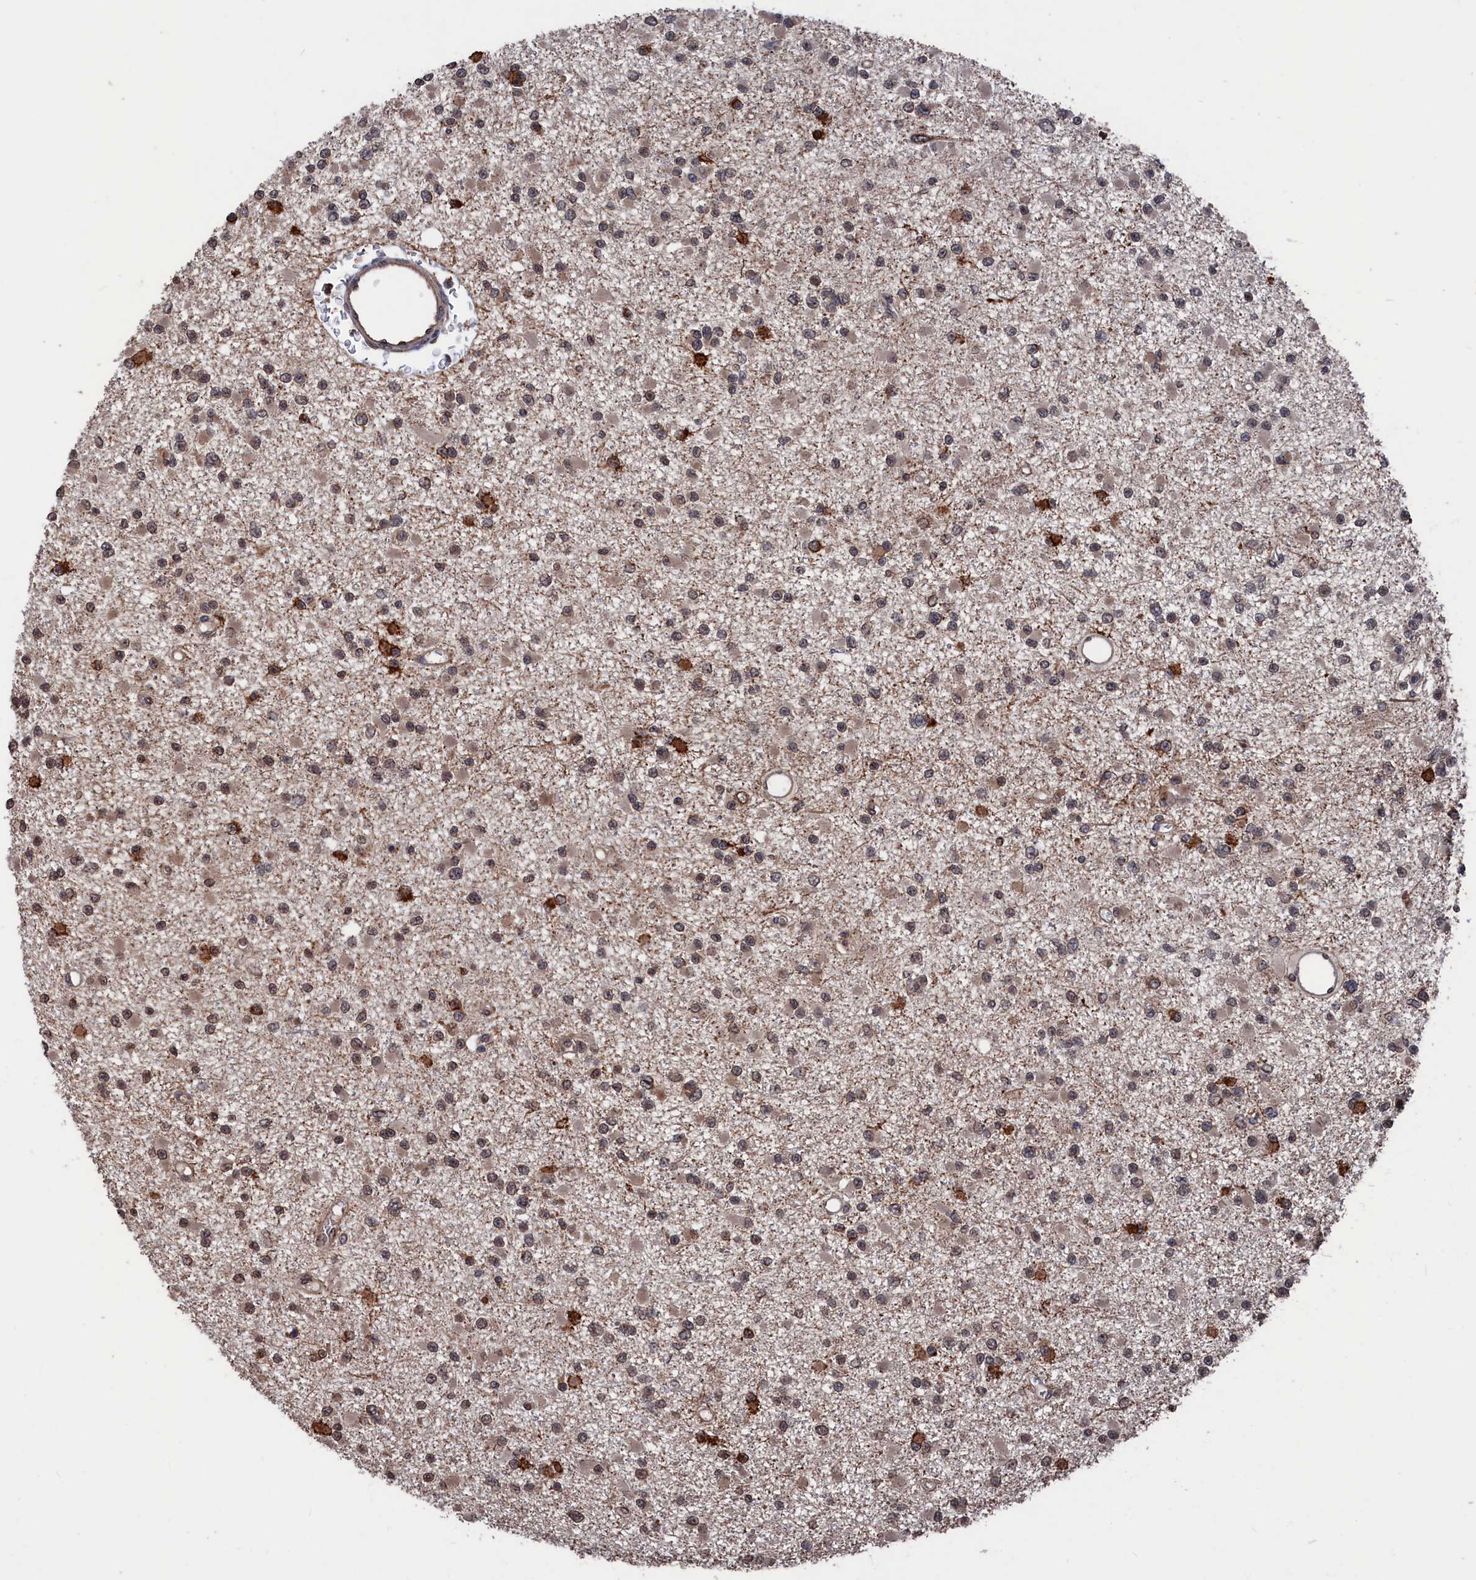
{"staining": {"intensity": "moderate", "quantity": "<25%", "location": "cytoplasmic/membranous,nuclear"}, "tissue": "glioma", "cell_type": "Tumor cells", "image_type": "cancer", "snomed": [{"axis": "morphology", "description": "Glioma, malignant, Low grade"}, {"axis": "topography", "description": "Brain"}], "caption": "Immunohistochemistry (IHC) image of glioma stained for a protein (brown), which reveals low levels of moderate cytoplasmic/membranous and nuclear staining in about <25% of tumor cells.", "gene": "PDE12", "patient": {"sex": "female", "age": 22}}